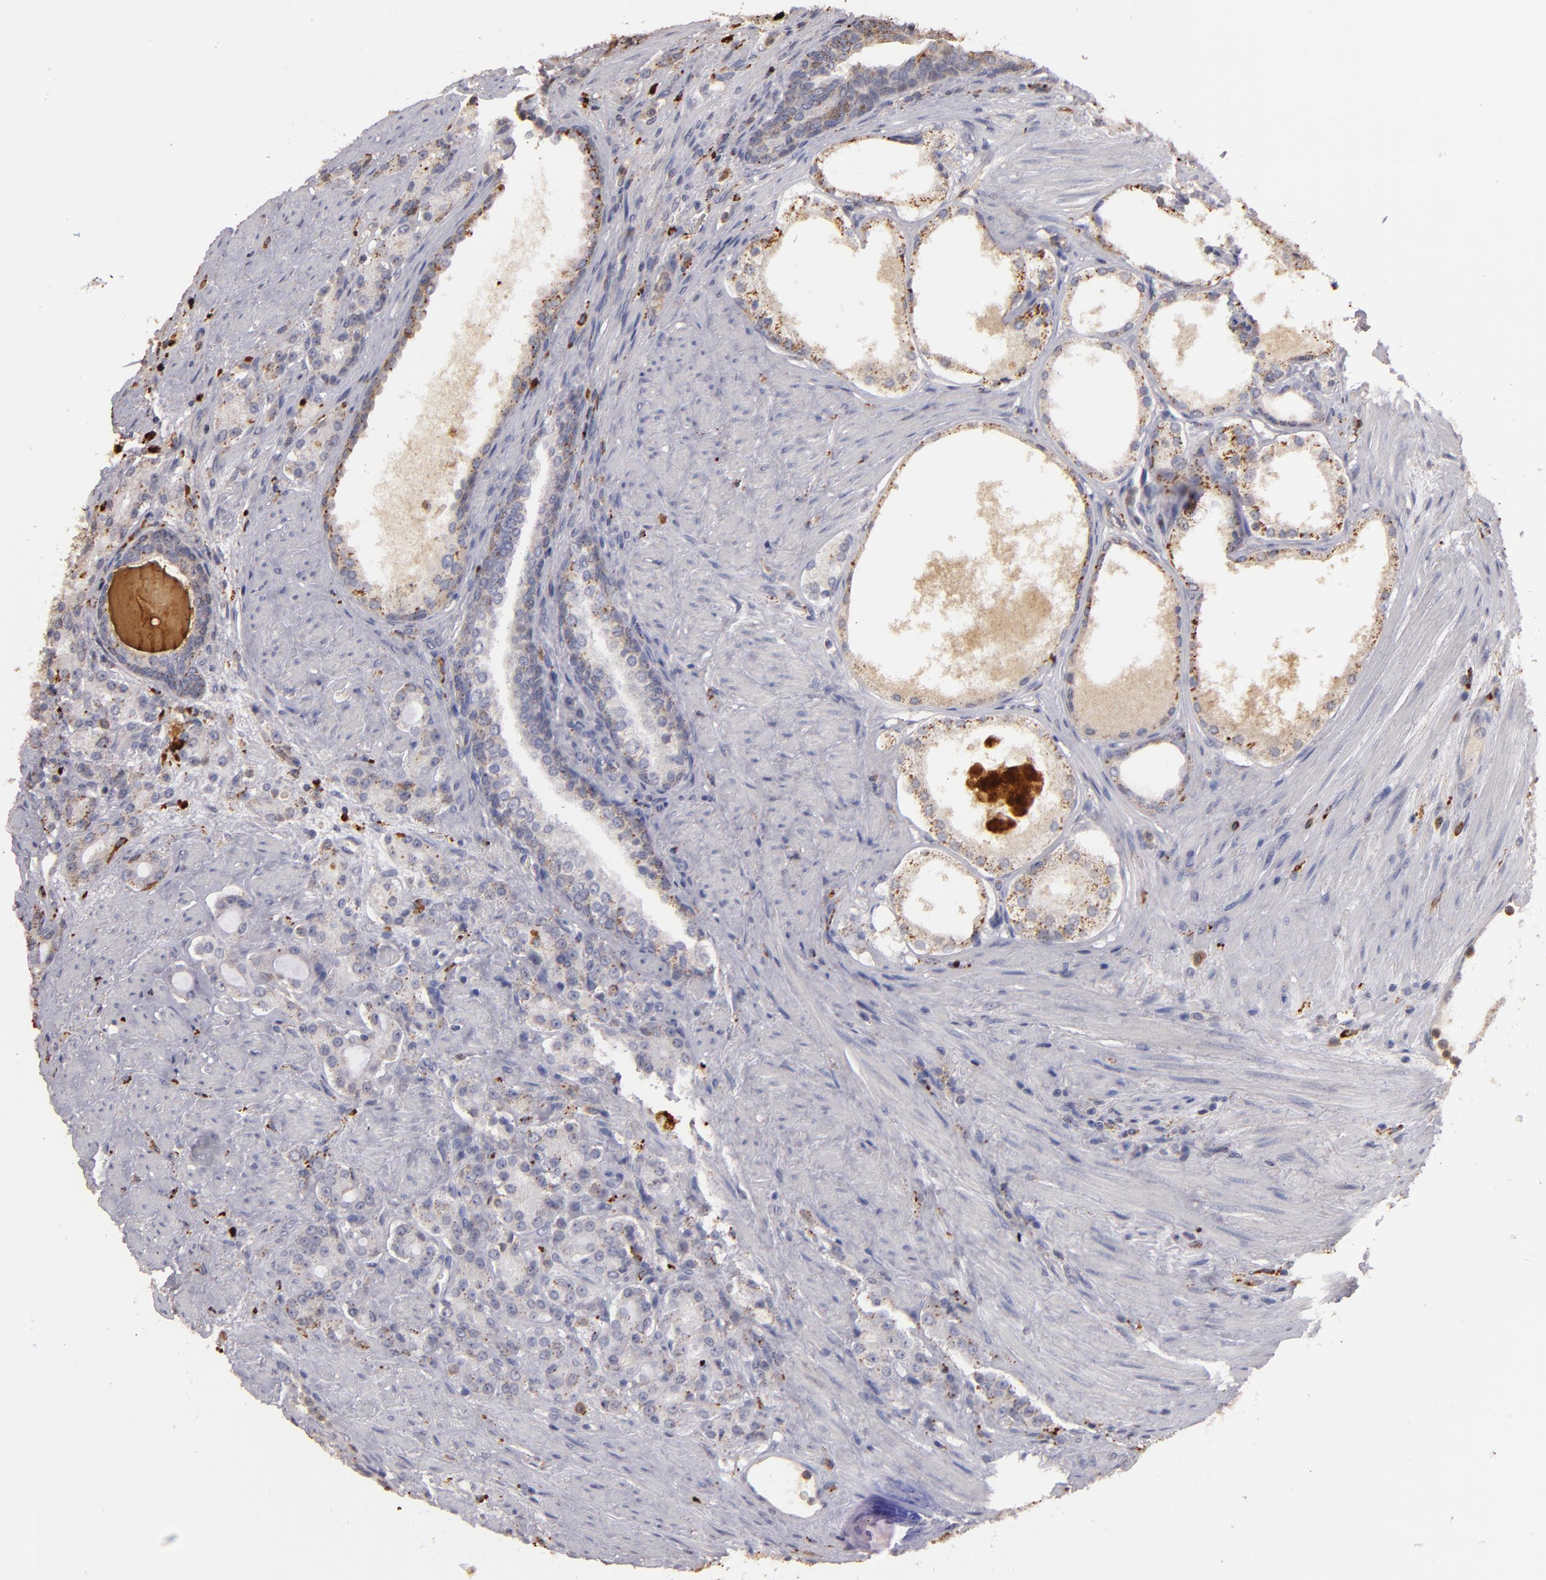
{"staining": {"intensity": "weak", "quantity": "25%-75%", "location": "cytoplasmic/membranous"}, "tissue": "prostate cancer", "cell_type": "Tumor cells", "image_type": "cancer", "snomed": [{"axis": "morphology", "description": "Adenocarcinoma, Medium grade"}, {"axis": "topography", "description": "Prostate"}], "caption": "Tumor cells display weak cytoplasmic/membranous positivity in approximately 25%-75% of cells in prostate cancer. The staining was performed using DAB (3,3'-diaminobenzidine) to visualize the protein expression in brown, while the nuclei were stained in blue with hematoxylin (Magnification: 20x).", "gene": "TRAF1", "patient": {"sex": "male", "age": 72}}